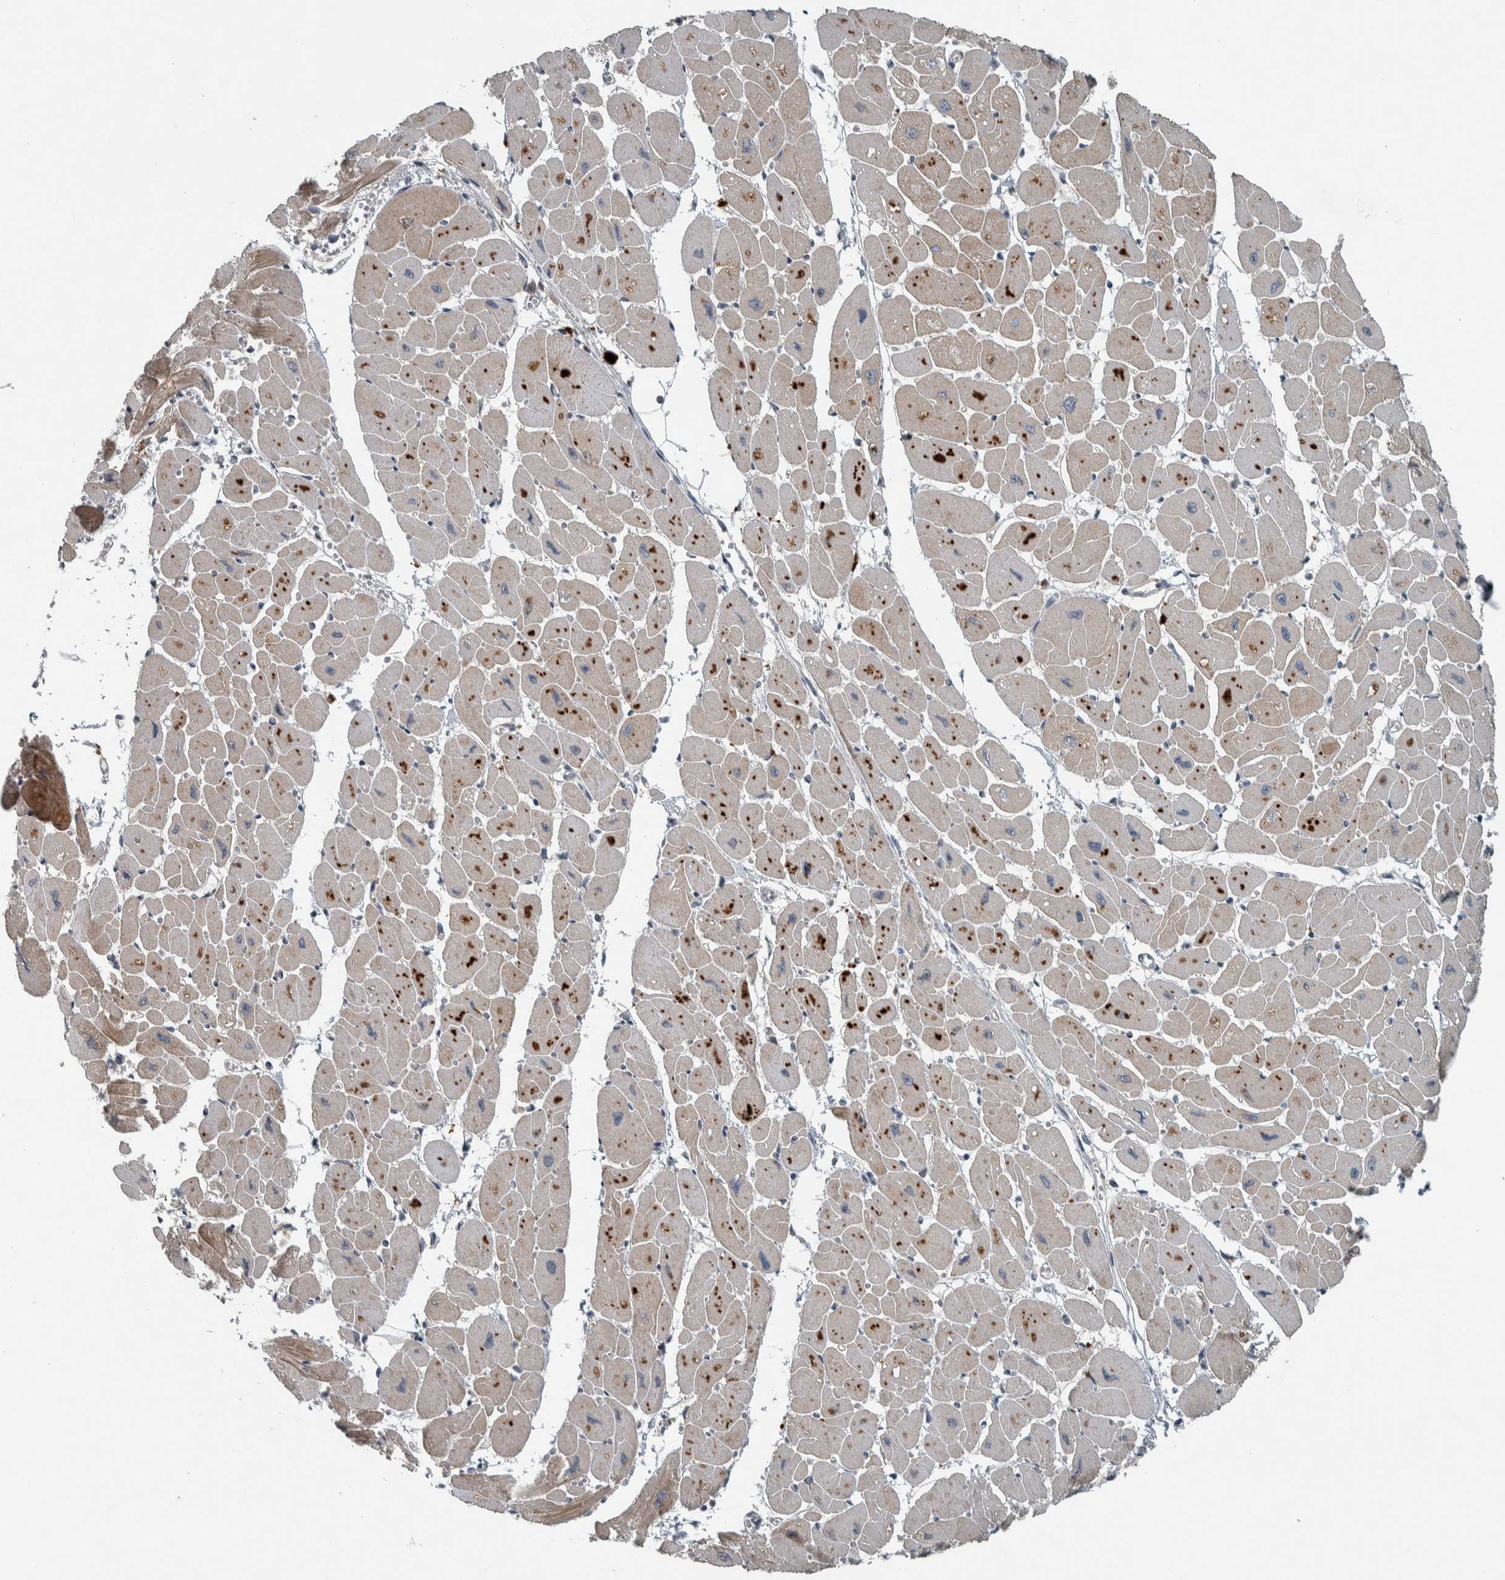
{"staining": {"intensity": "moderate", "quantity": ">75%", "location": "cytoplasmic/membranous"}, "tissue": "heart muscle", "cell_type": "Cardiomyocytes", "image_type": "normal", "snomed": [{"axis": "morphology", "description": "Normal tissue, NOS"}, {"axis": "topography", "description": "Heart"}], "caption": "Immunohistochemistry (IHC) of benign human heart muscle reveals medium levels of moderate cytoplasmic/membranous staining in approximately >75% of cardiomyocytes.", "gene": "CLCN2", "patient": {"sex": "female", "age": 54}}